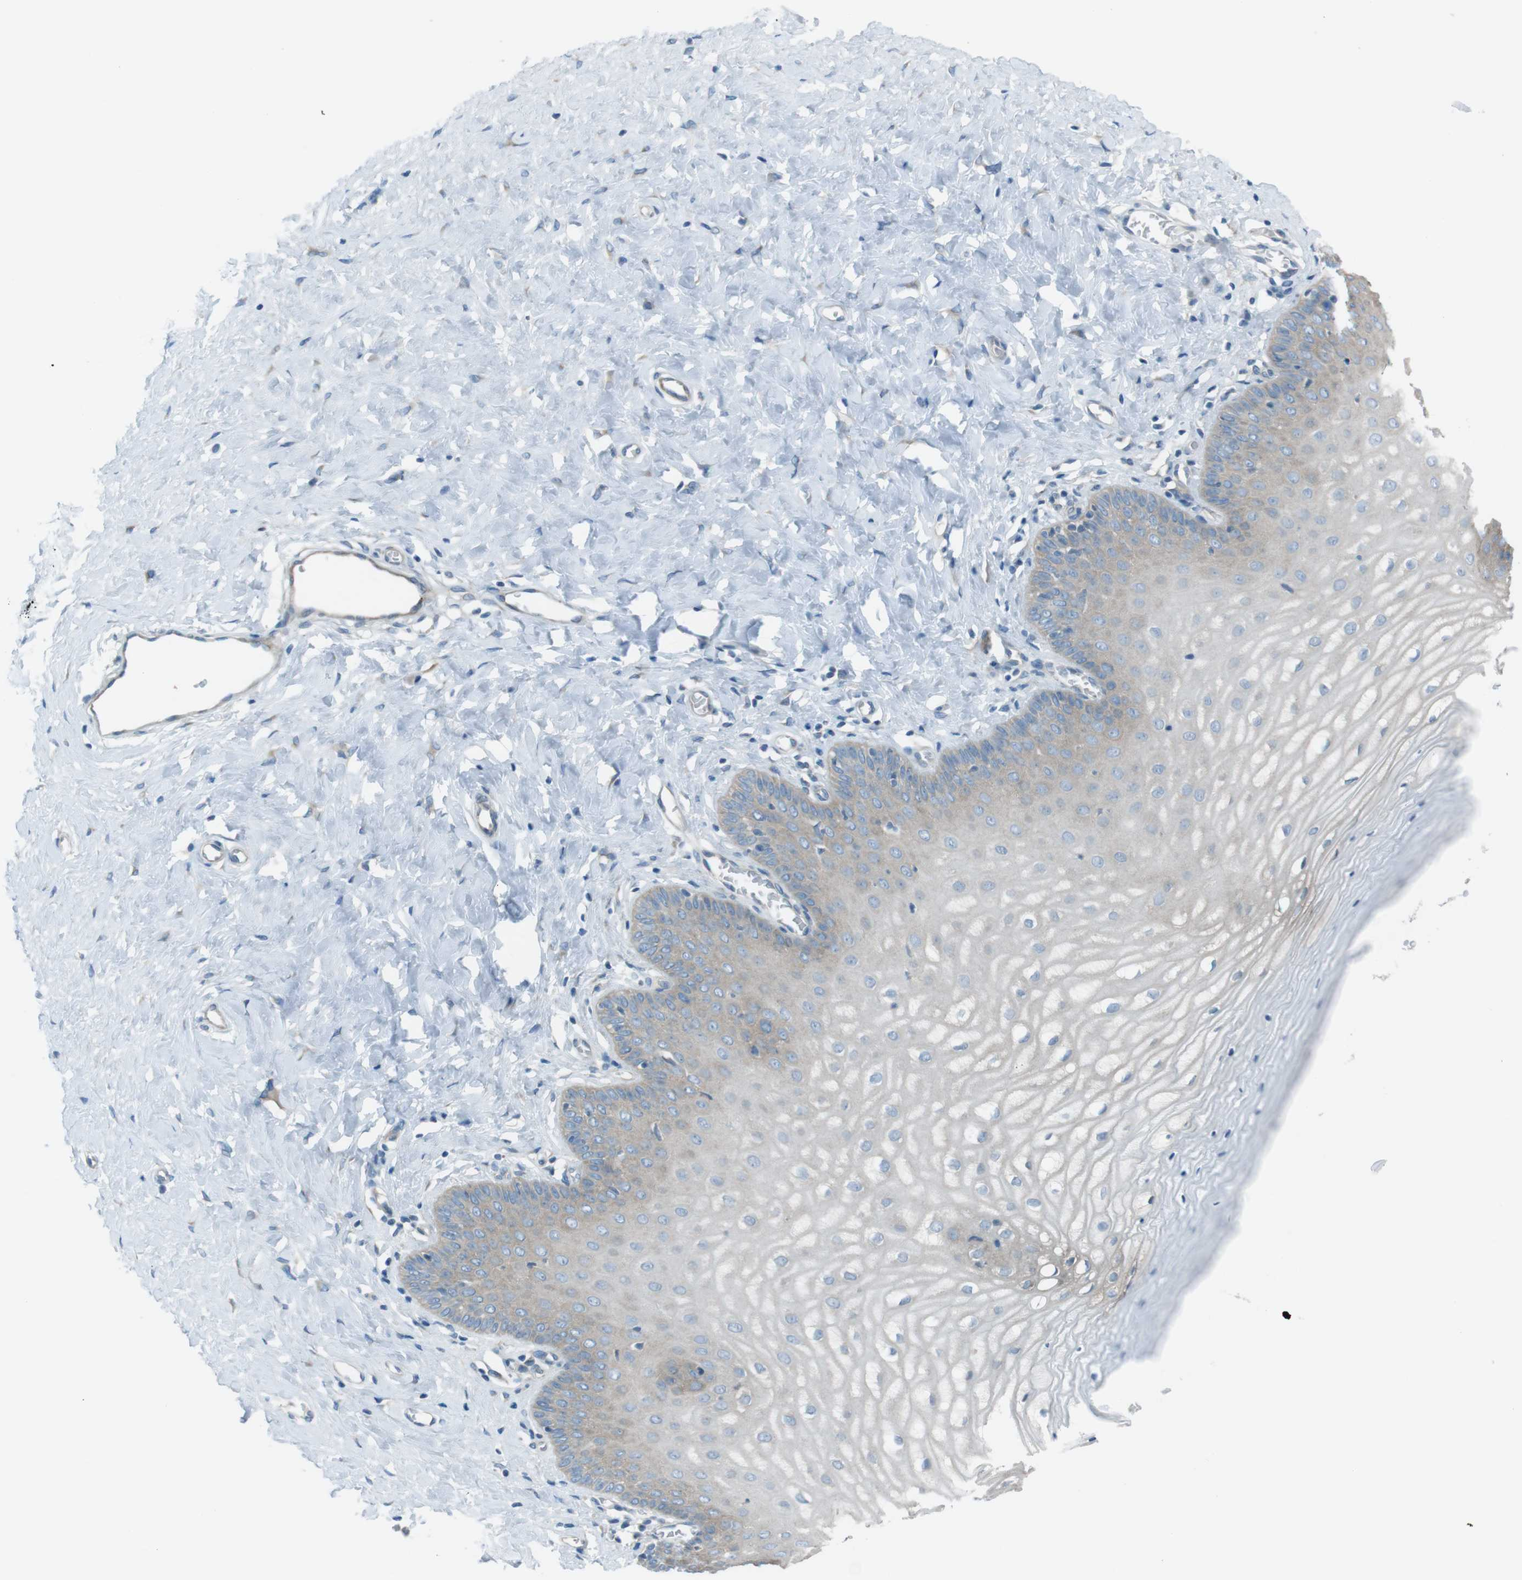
{"staining": {"intensity": "weak", "quantity": ">75%", "location": "cytoplasmic/membranous"}, "tissue": "cervix", "cell_type": "Glandular cells", "image_type": "normal", "snomed": [{"axis": "morphology", "description": "Normal tissue, NOS"}, {"axis": "topography", "description": "Cervix"}], "caption": "The photomicrograph reveals staining of unremarkable cervix, revealing weak cytoplasmic/membranous protein positivity (brown color) within glandular cells. (Stains: DAB (3,3'-diaminobenzidine) in brown, nuclei in blue, Microscopy: brightfield microscopy at high magnification).", "gene": "TMEM41B", "patient": {"sex": "female", "age": 55}}